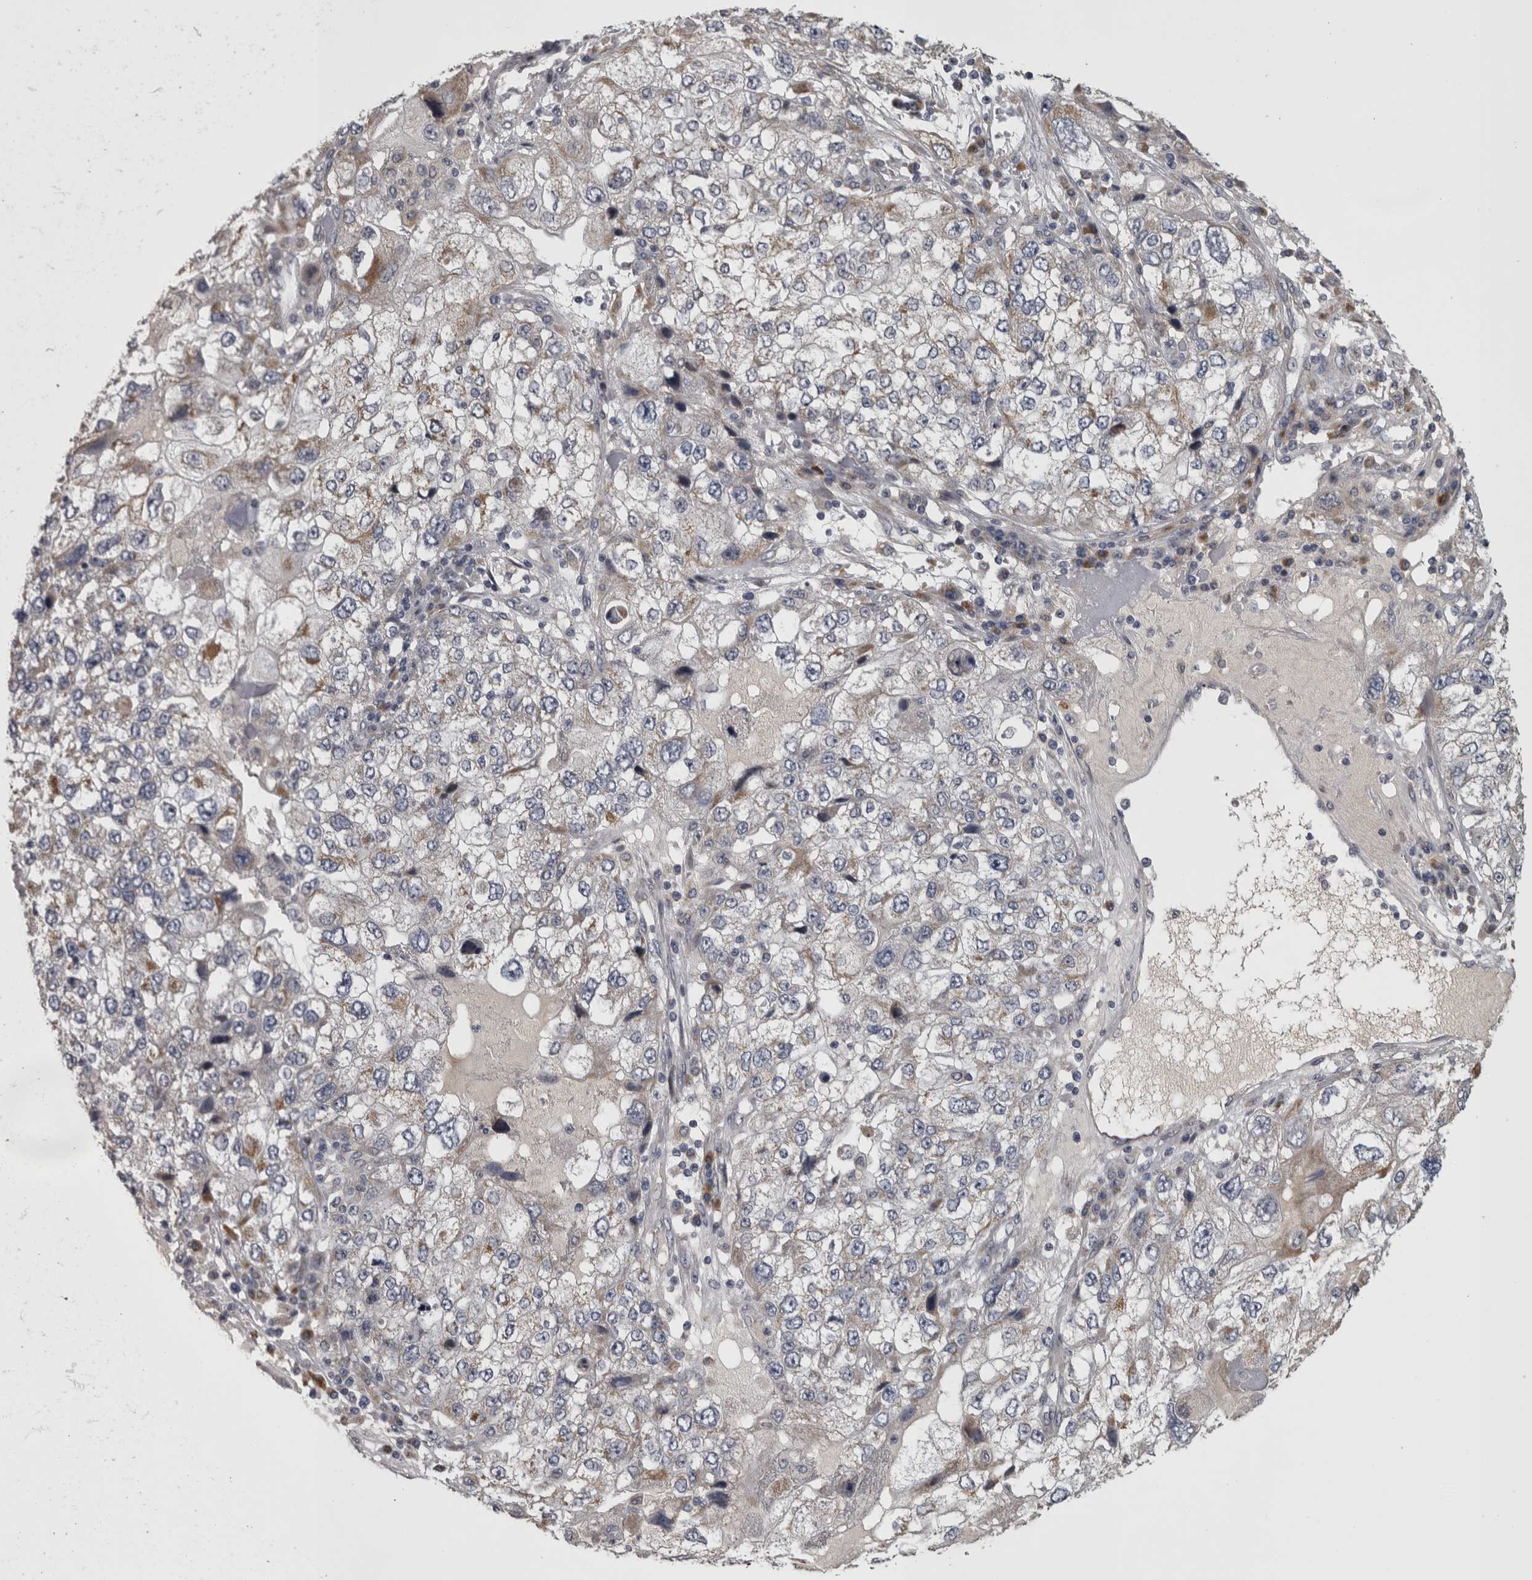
{"staining": {"intensity": "moderate", "quantity": "<25%", "location": "cytoplasmic/membranous"}, "tissue": "endometrial cancer", "cell_type": "Tumor cells", "image_type": "cancer", "snomed": [{"axis": "morphology", "description": "Adenocarcinoma, NOS"}, {"axis": "topography", "description": "Endometrium"}], "caption": "Endometrial adenocarcinoma stained with DAB (3,3'-diaminobenzidine) immunohistochemistry (IHC) exhibits low levels of moderate cytoplasmic/membranous positivity in approximately <25% of tumor cells.", "gene": "DBT", "patient": {"sex": "female", "age": 49}}